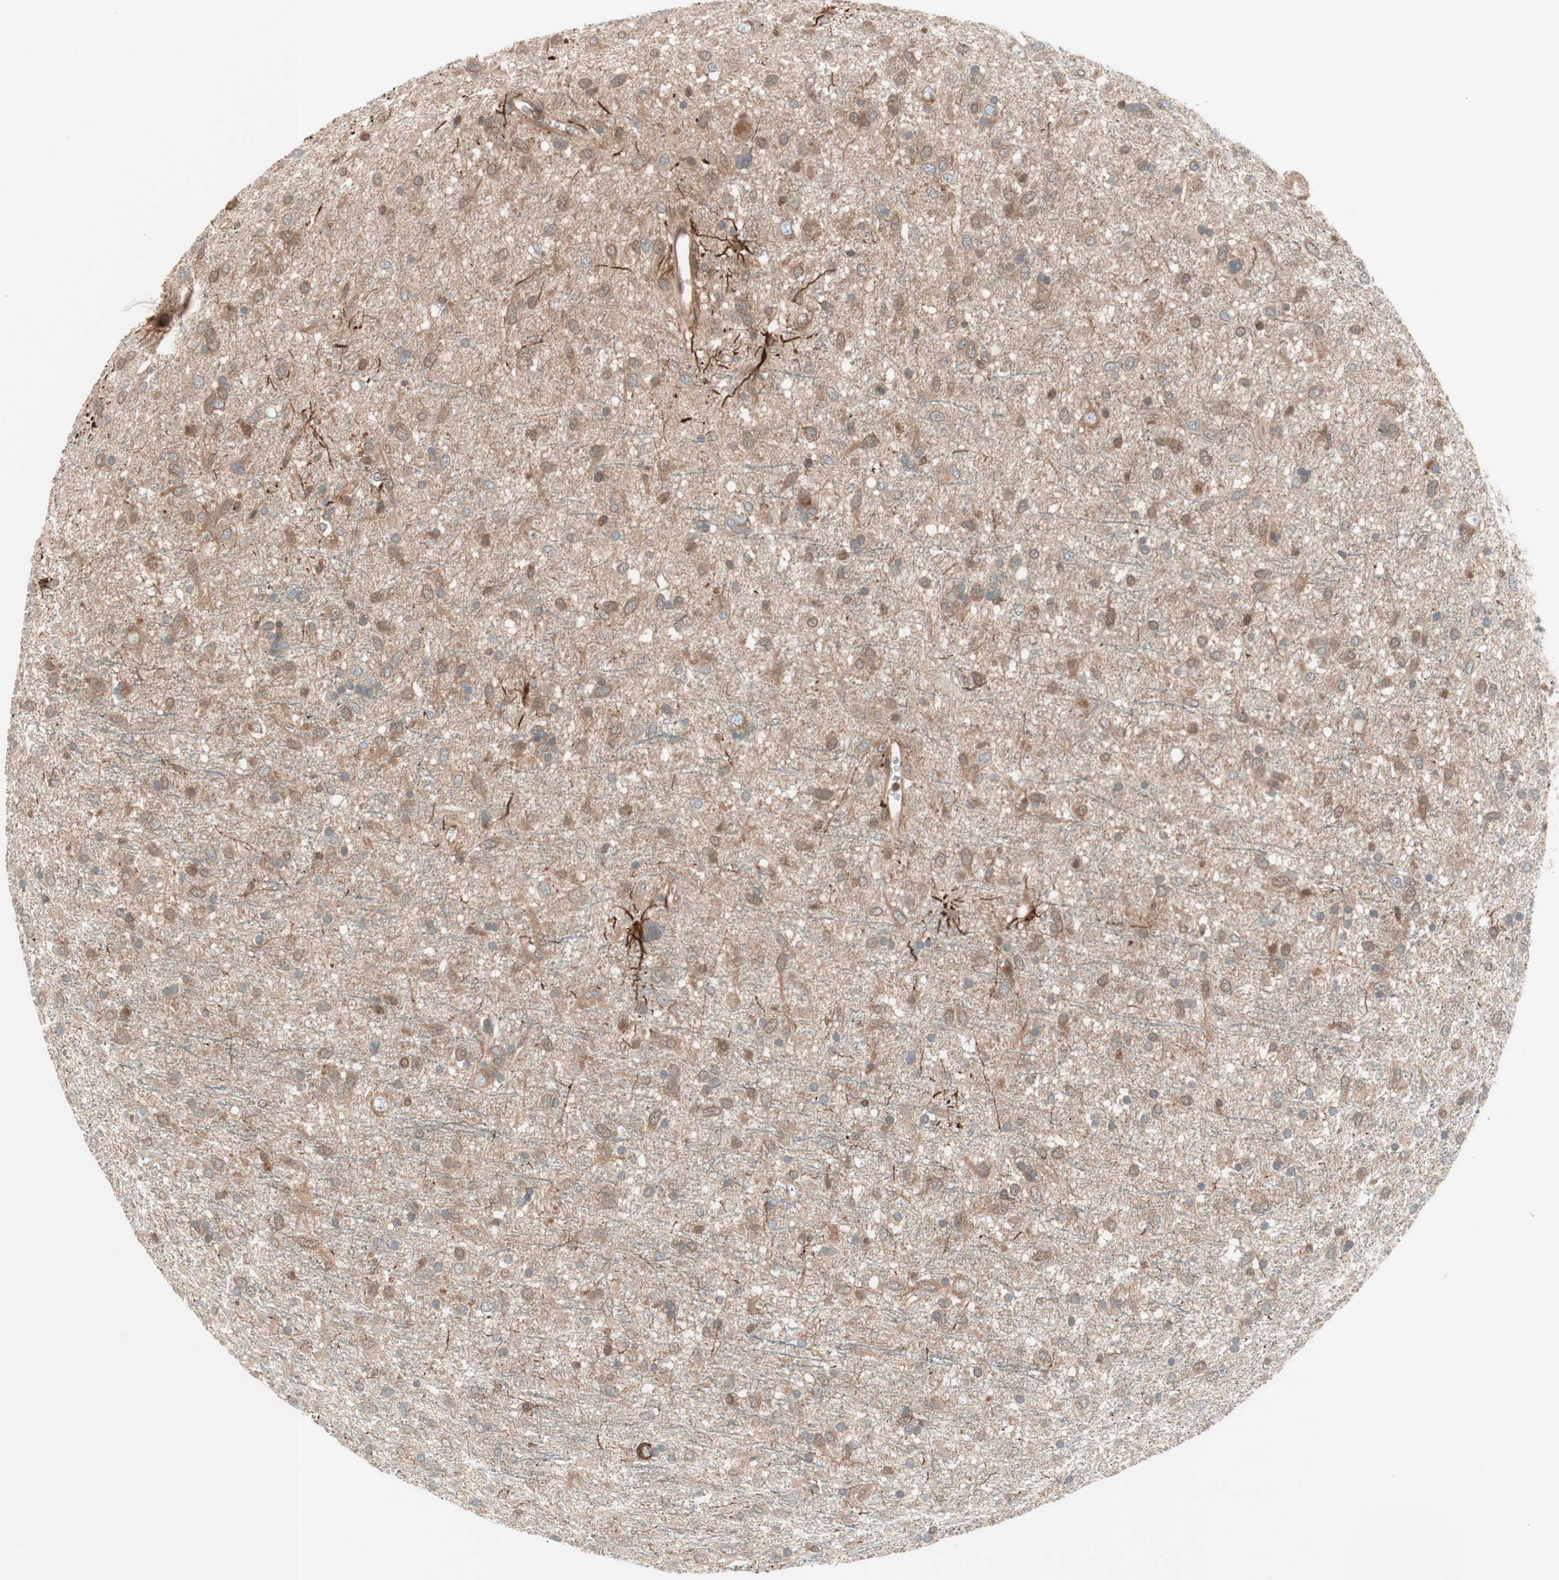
{"staining": {"intensity": "moderate", "quantity": "25%-75%", "location": "cytoplasmic/membranous"}, "tissue": "glioma", "cell_type": "Tumor cells", "image_type": "cancer", "snomed": [{"axis": "morphology", "description": "Glioma, malignant, Low grade"}, {"axis": "topography", "description": "Brain"}], "caption": "The image demonstrates a brown stain indicating the presence of a protein in the cytoplasmic/membranous of tumor cells in glioma. Using DAB (brown) and hematoxylin (blue) stains, captured at high magnification using brightfield microscopy.", "gene": "GALT", "patient": {"sex": "male", "age": 77}}